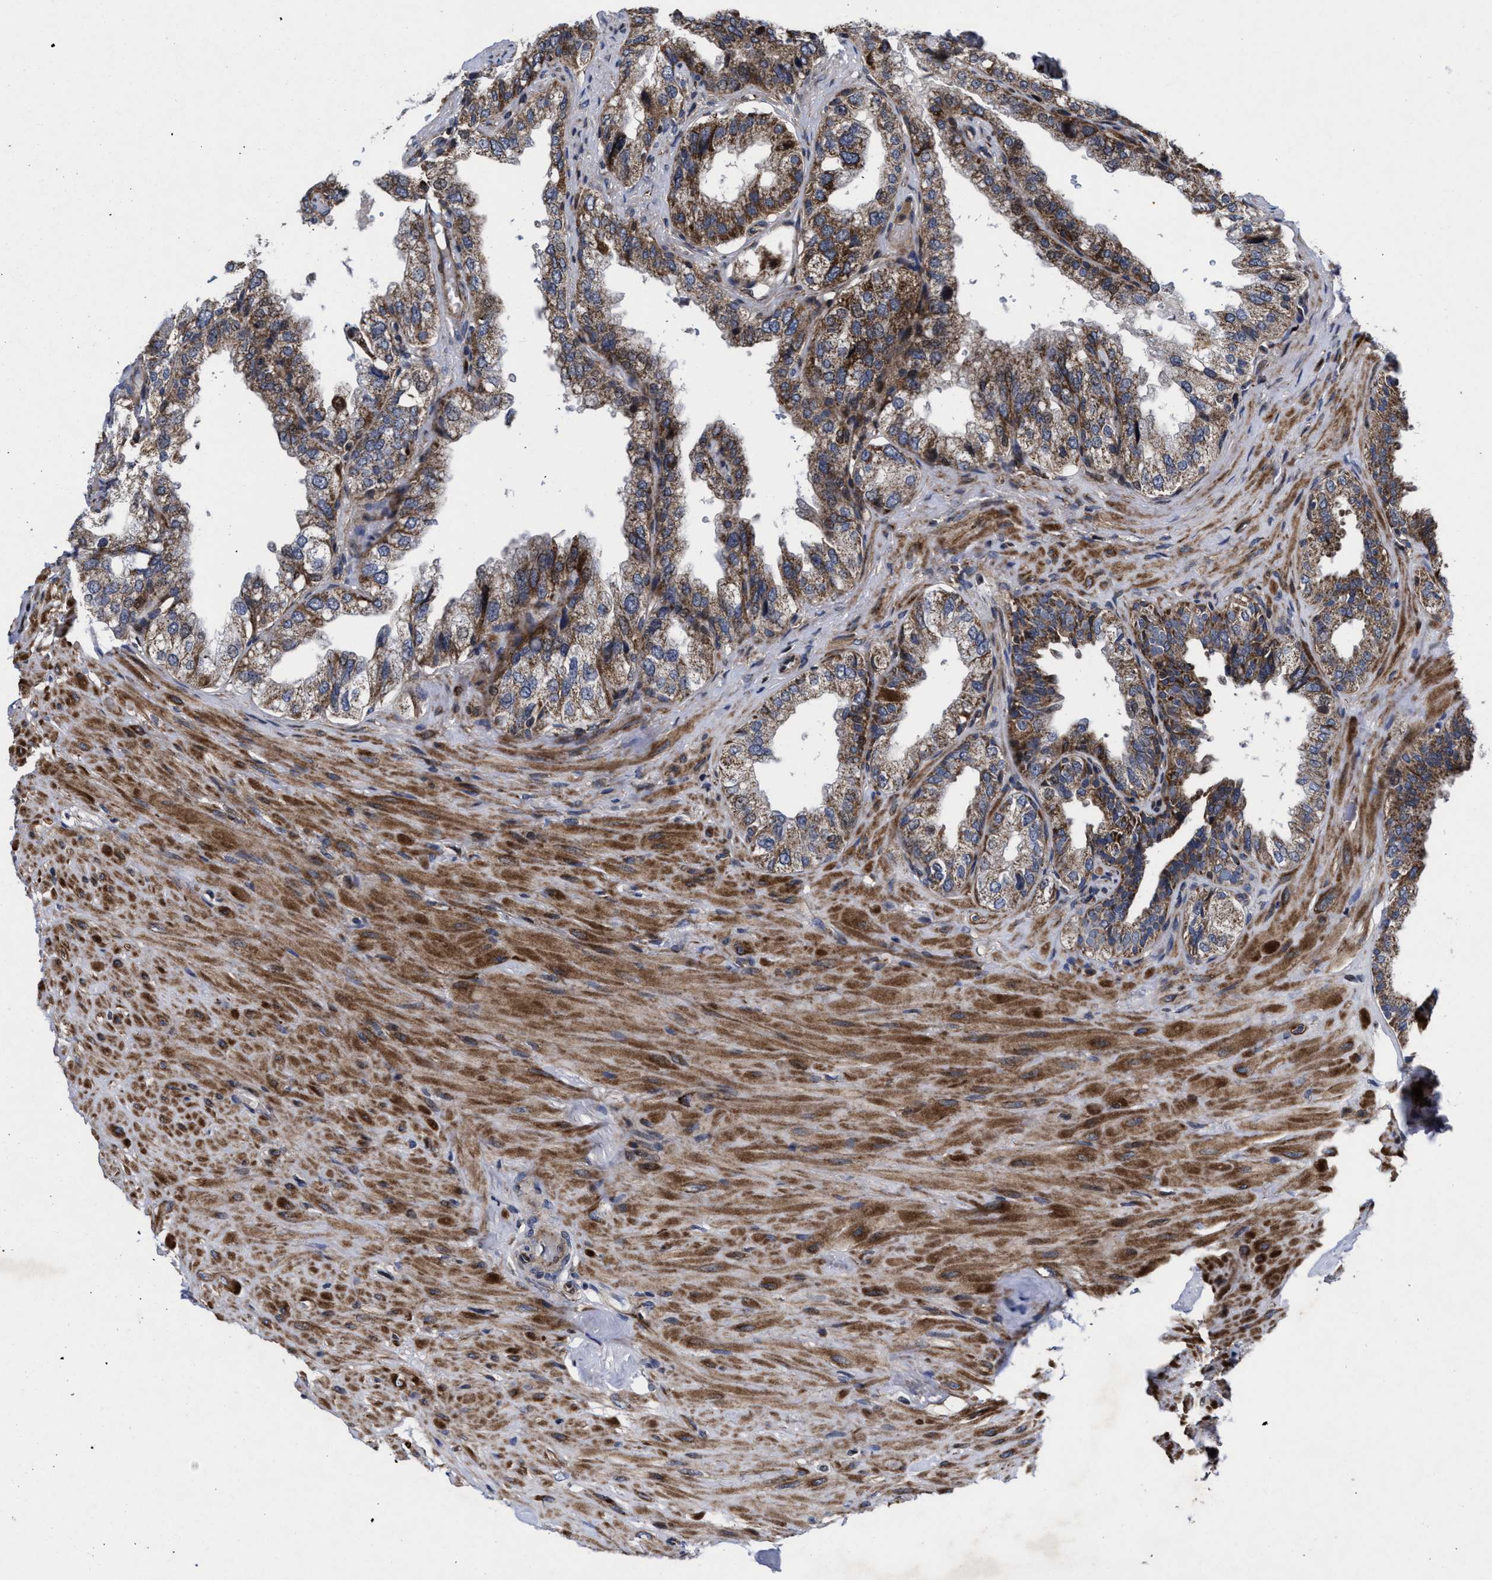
{"staining": {"intensity": "moderate", "quantity": ">75%", "location": "cytoplasmic/membranous"}, "tissue": "seminal vesicle", "cell_type": "Glandular cells", "image_type": "normal", "snomed": [{"axis": "morphology", "description": "Normal tissue, NOS"}, {"axis": "topography", "description": "Seminal veicle"}], "caption": "Immunohistochemistry of benign human seminal vesicle displays medium levels of moderate cytoplasmic/membranous staining in approximately >75% of glandular cells.", "gene": "MRPL50", "patient": {"sex": "male", "age": 68}}